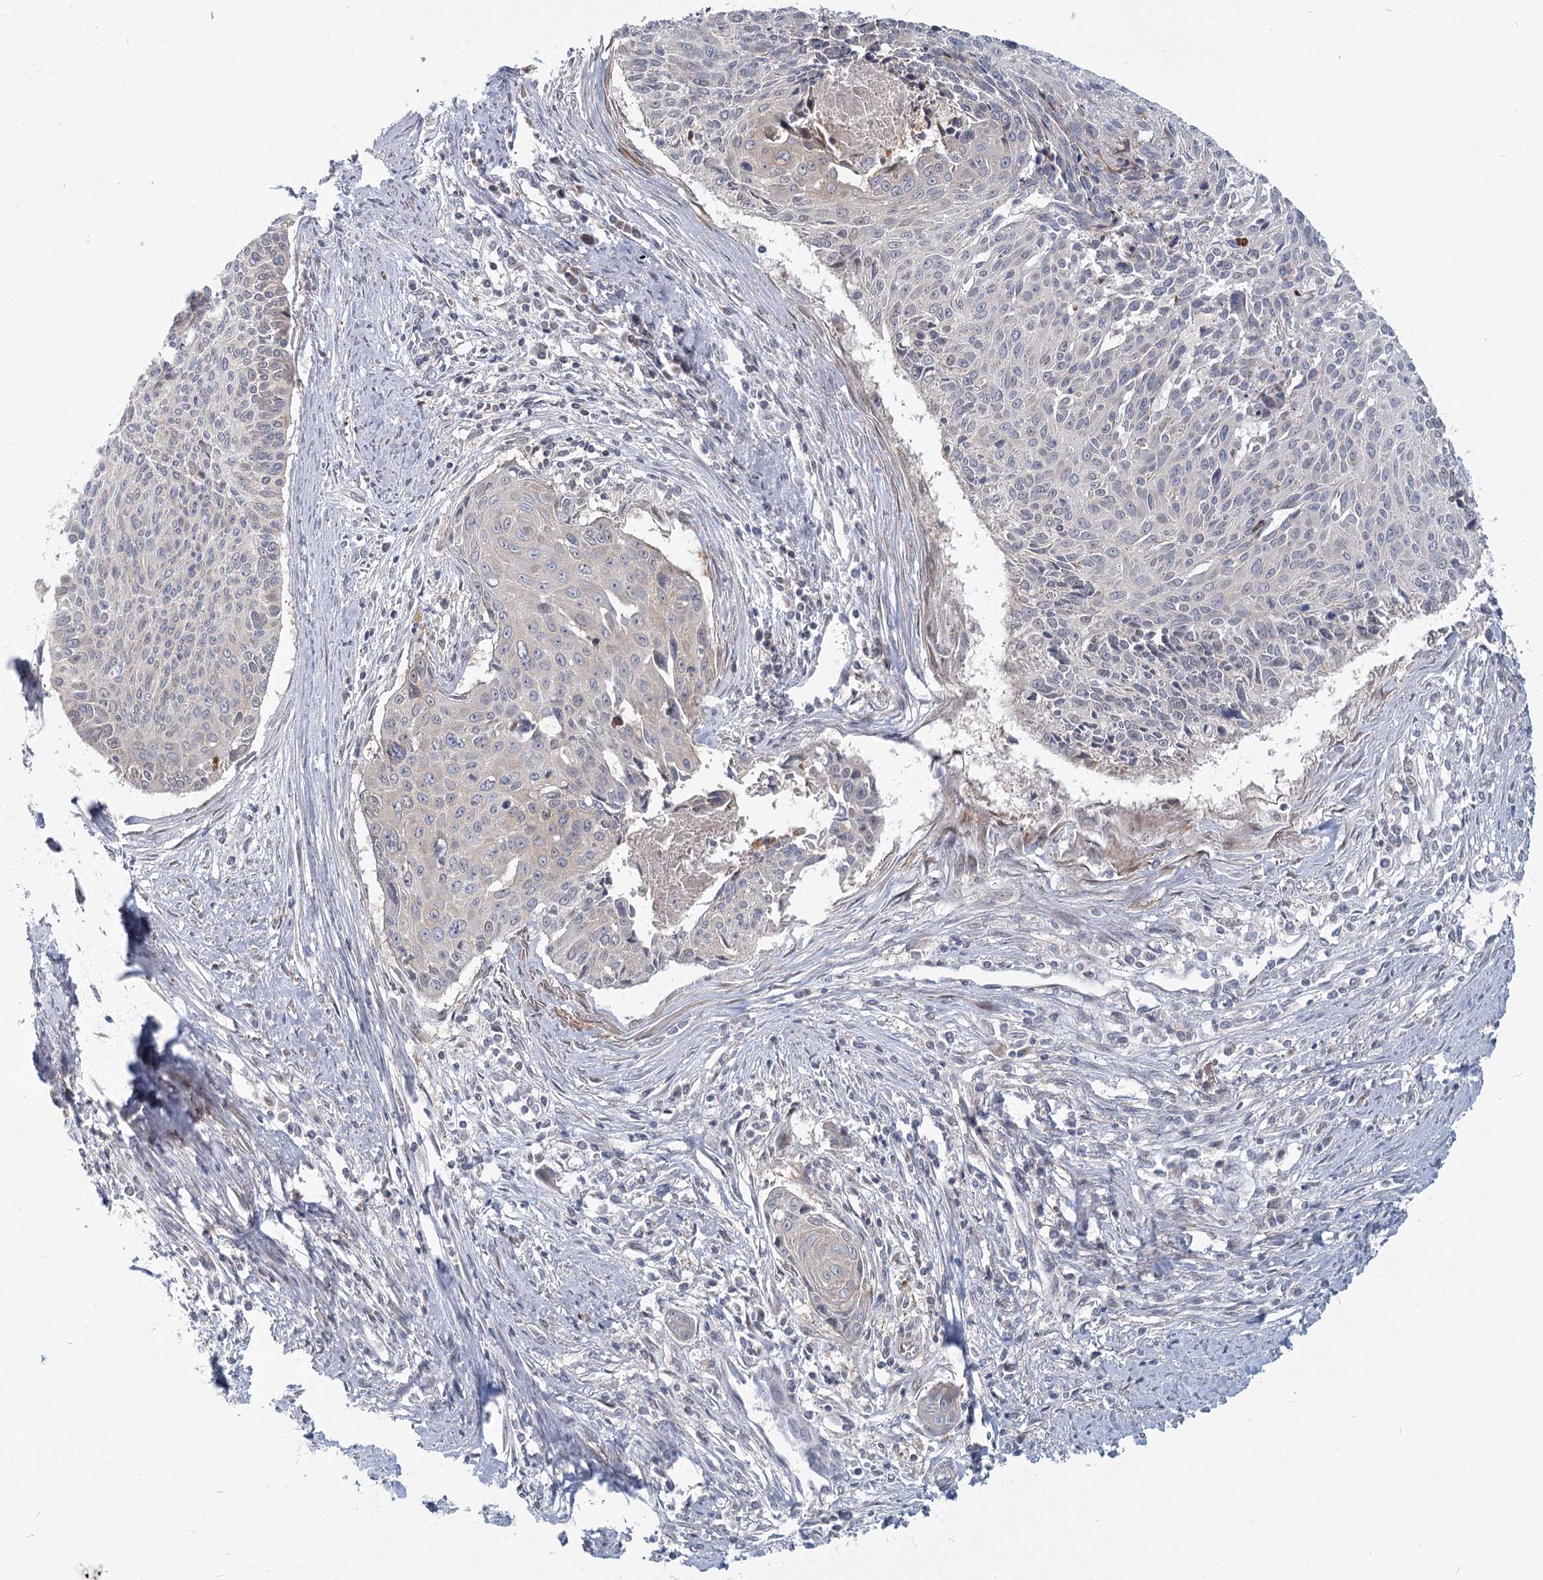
{"staining": {"intensity": "negative", "quantity": "none", "location": "none"}, "tissue": "cervical cancer", "cell_type": "Tumor cells", "image_type": "cancer", "snomed": [{"axis": "morphology", "description": "Squamous cell carcinoma, NOS"}, {"axis": "topography", "description": "Cervix"}], "caption": "IHC image of neoplastic tissue: squamous cell carcinoma (cervical) stained with DAB (3,3'-diaminobenzidine) reveals no significant protein staining in tumor cells.", "gene": "USP11", "patient": {"sex": "female", "age": 55}}